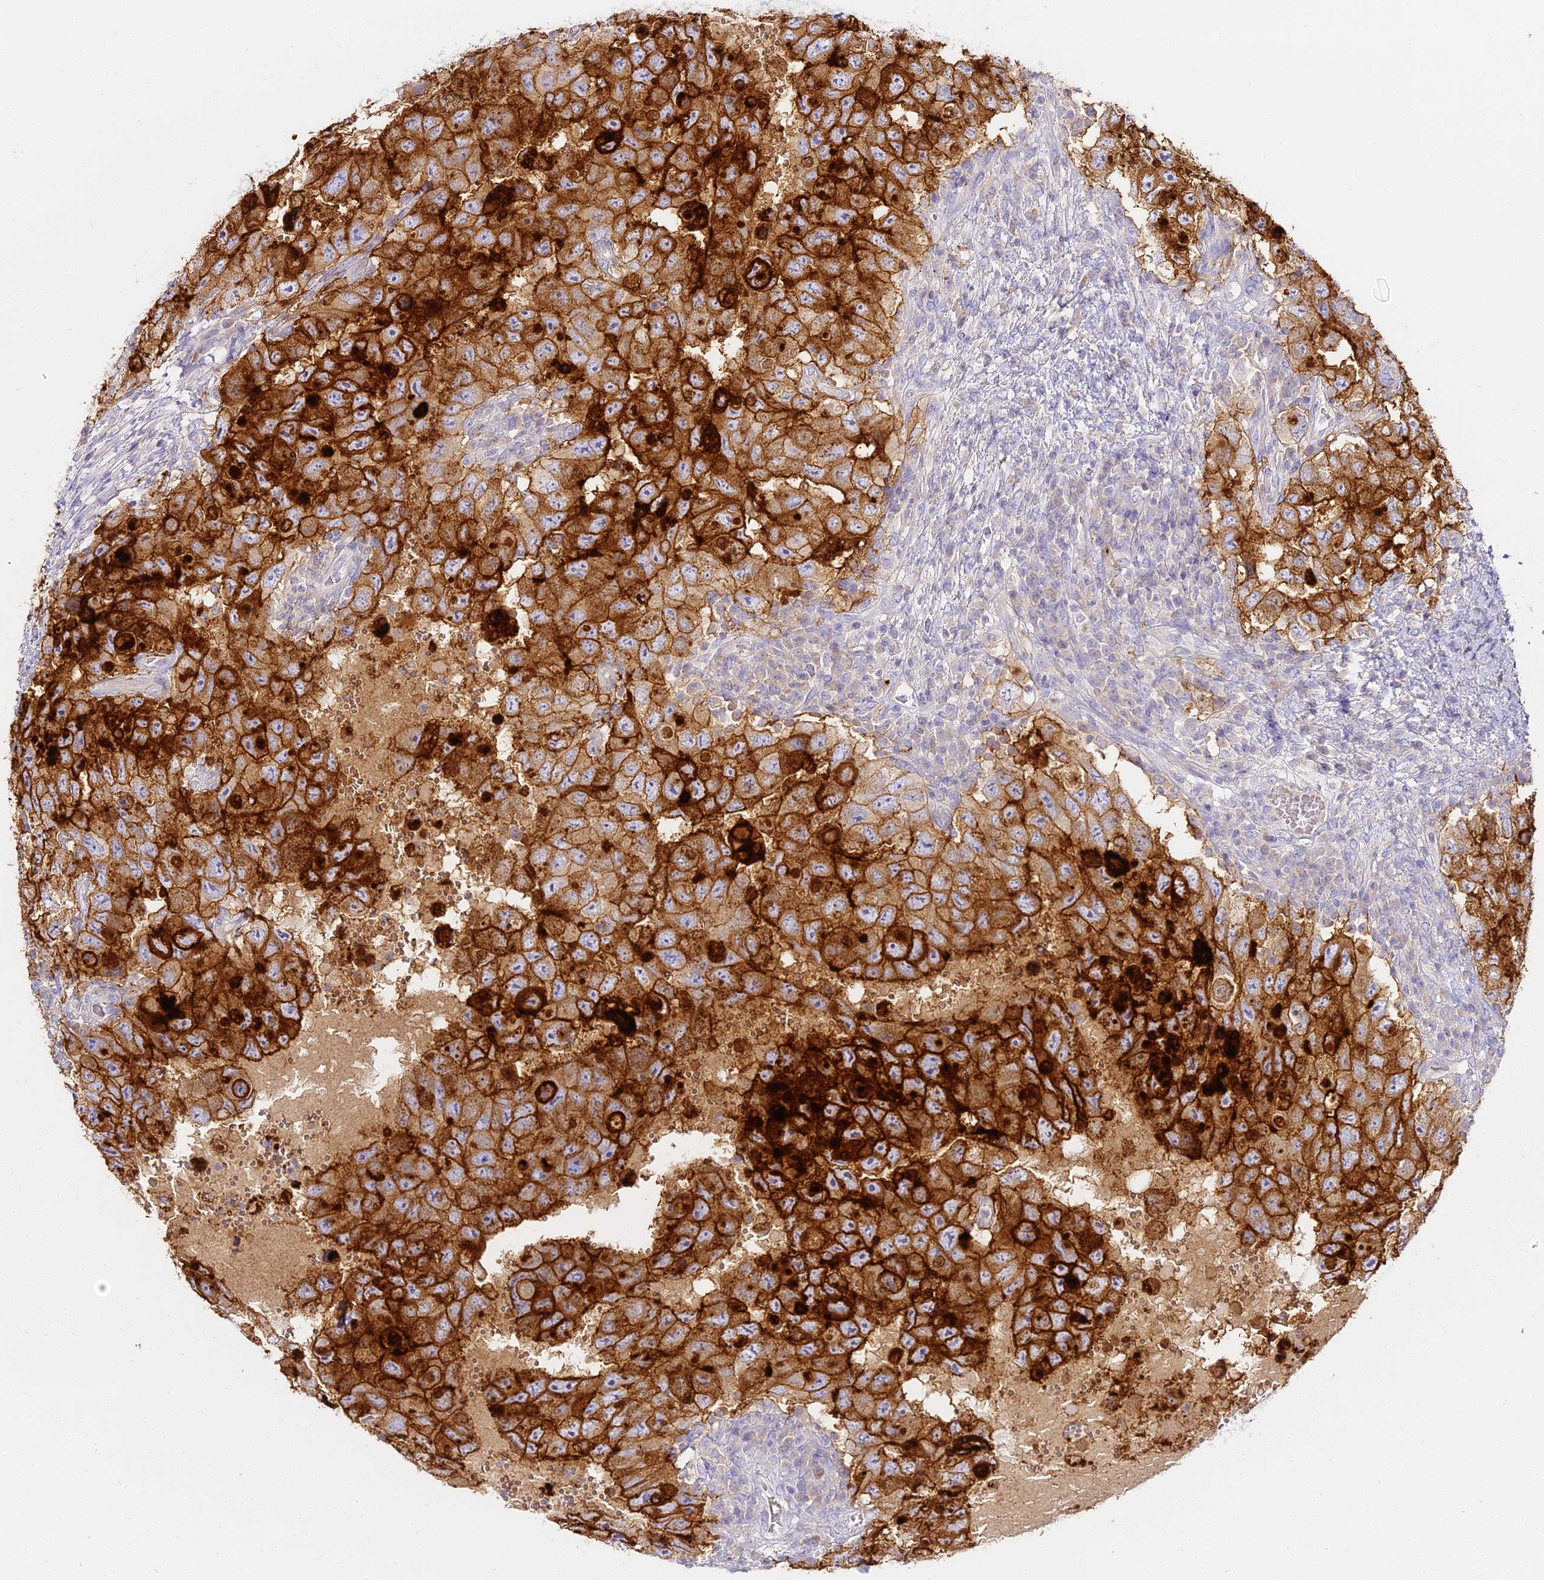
{"staining": {"intensity": "strong", "quantity": ">75%", "location": "cytoplasmic/membranous"}, "tissue": "testis cancer", "cell_type": "Tumor cells", "image_type": "cancer", "snomed": [{"axis": "morphology", "description": "Carcinoma, Embryonal, NOS"}, {"axis": "topography", "description": "Testis"}], "caption": "Strong cytoplasmic/membranous staining is present in about >75% of tumor cells in testis cancer (embryonal carcinoma).", "gene": "ALPG", "patient": {"sex": "male", "age": 26}}